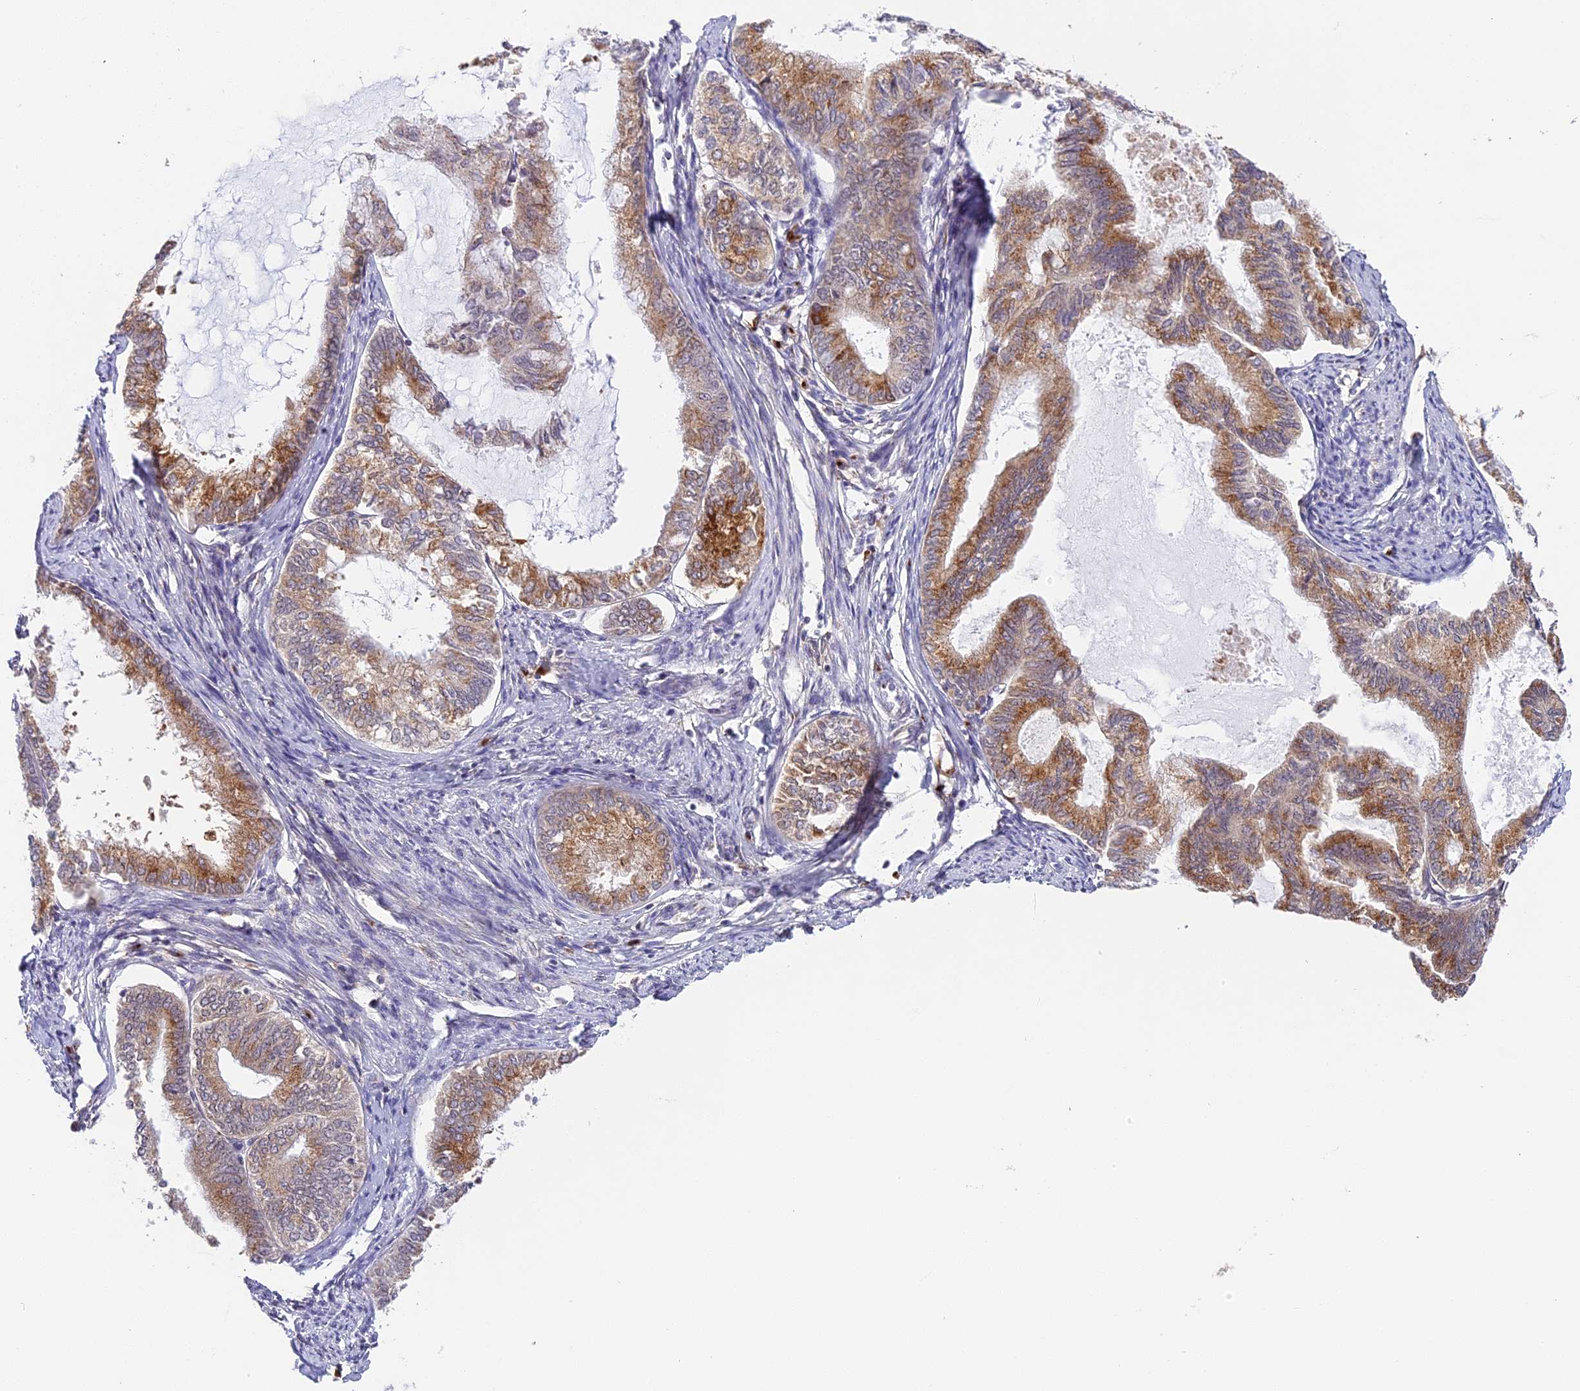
{"staining": {"intensity": "moderate", "quantity": ">75%", "location": "cytoplasmic/membranous"}, "tissue": "endometrial cancer", "cell_type": "Tumor cells", "image_type": "cancer", "snomed": [{"axis": "morphology", "description": "Adenocarcinoma, NOS"}, {"axis": "topography", "description": "Endometrium"}], "caption": "Protein staining displays moderate cytoplasmic/membranous positivity in approximately >75% of tumor cells in endometrial cancer.", "gene": "HEATR5B", "patient": {"sex": "female", "age": 86}}